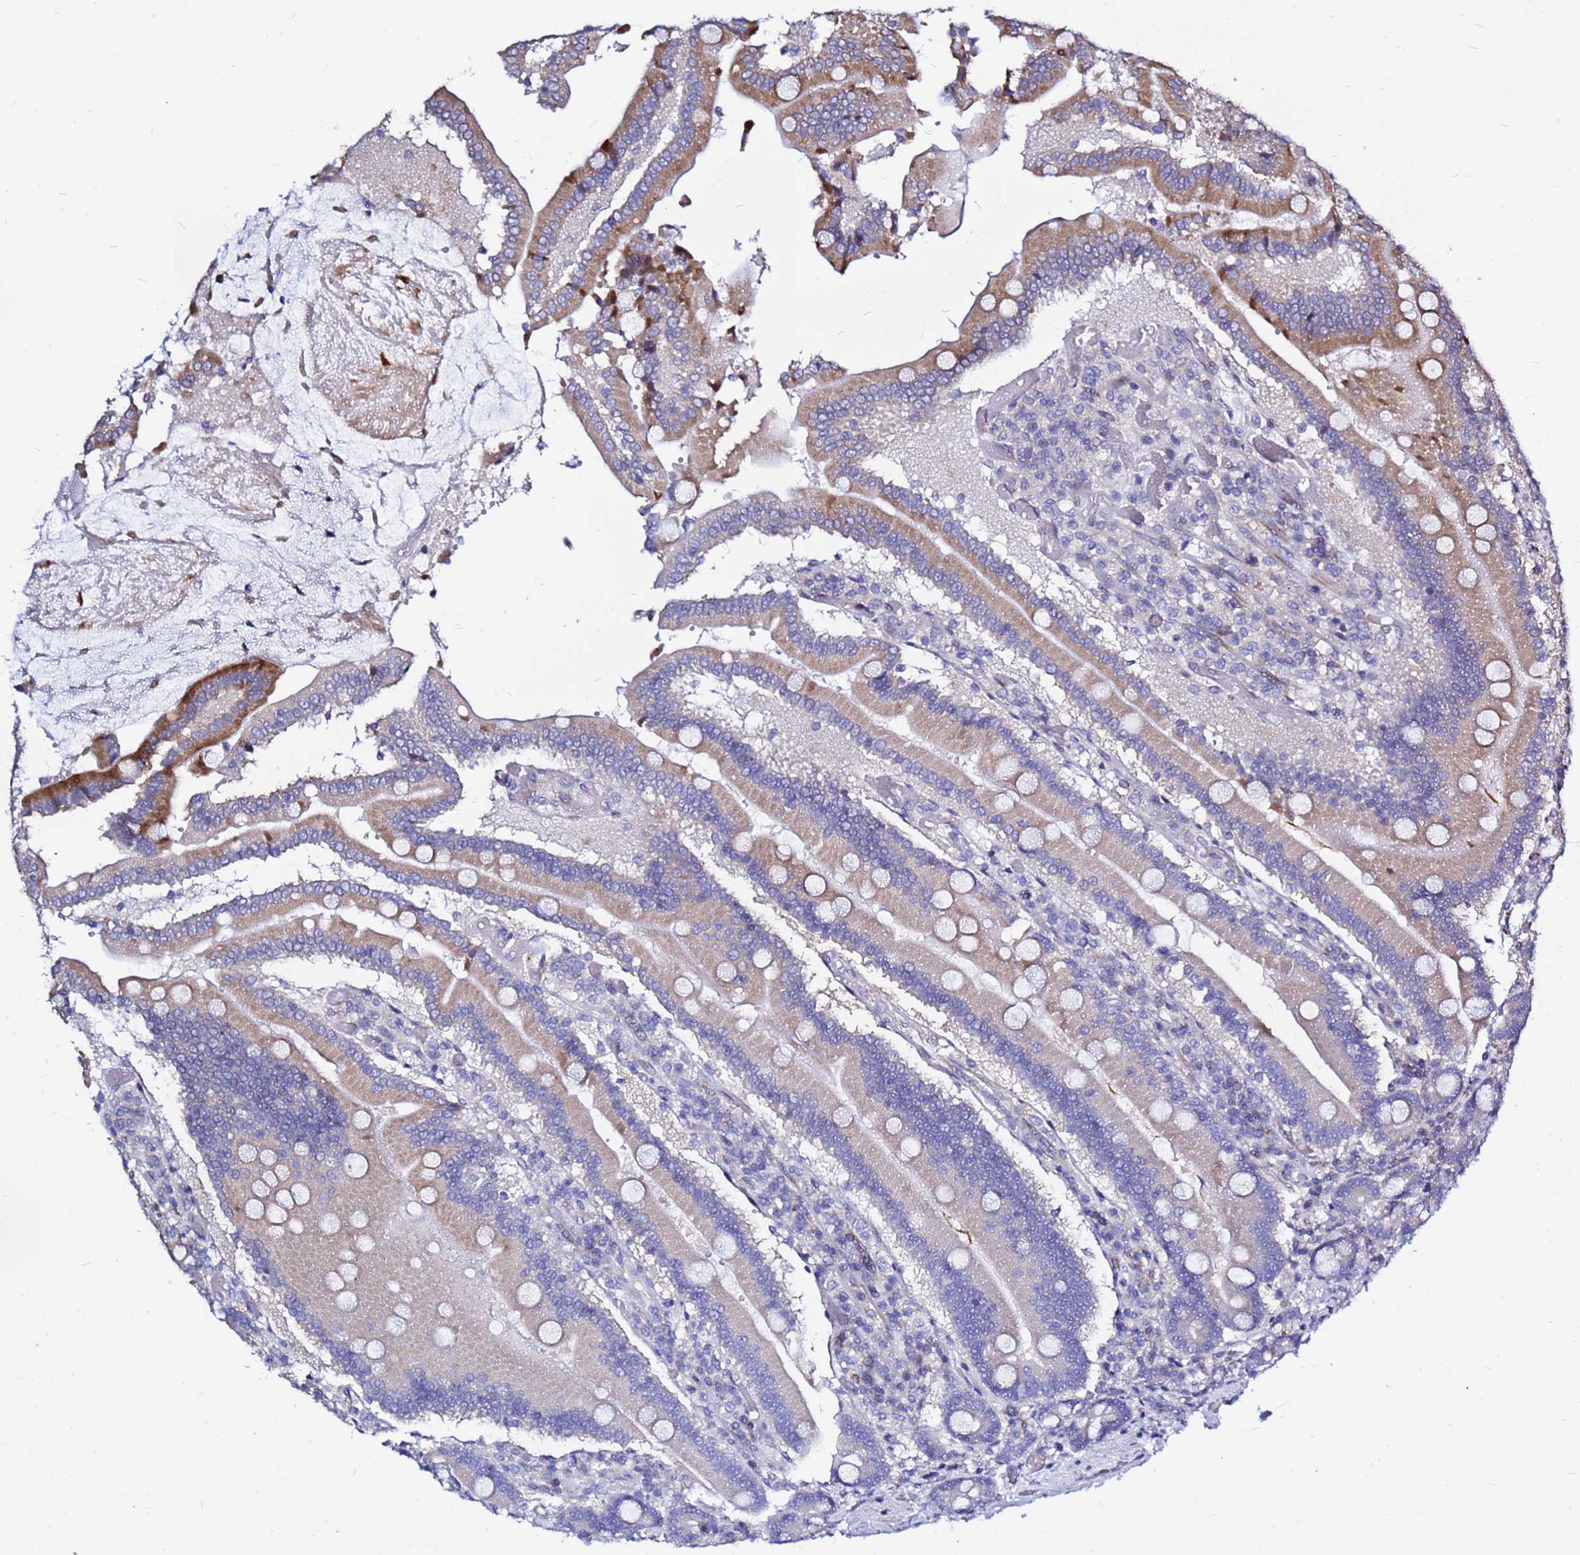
{"staining": {"intensity": "moderate", "quantity": "25%-75%", "location": "cytoplasmic/membranous"}, "tissue": "duodenum", "cell_type": "Glandular cells", "image_type": "normal", "snomed": [{"axis": "morphology", "description": "Normal tissue, NOS"}, {"axis": "topography", "description": "Duodenum"}], "caption": "An immunohistochemistry (IHC) micrograph of normal tissue is shown. Protein staining in brown shows moderate cytoplasmic/membranous positivity in duodenum within glandular cells.", "gene": "MOB2", "patient": {"sex": "female", "age": 62}}